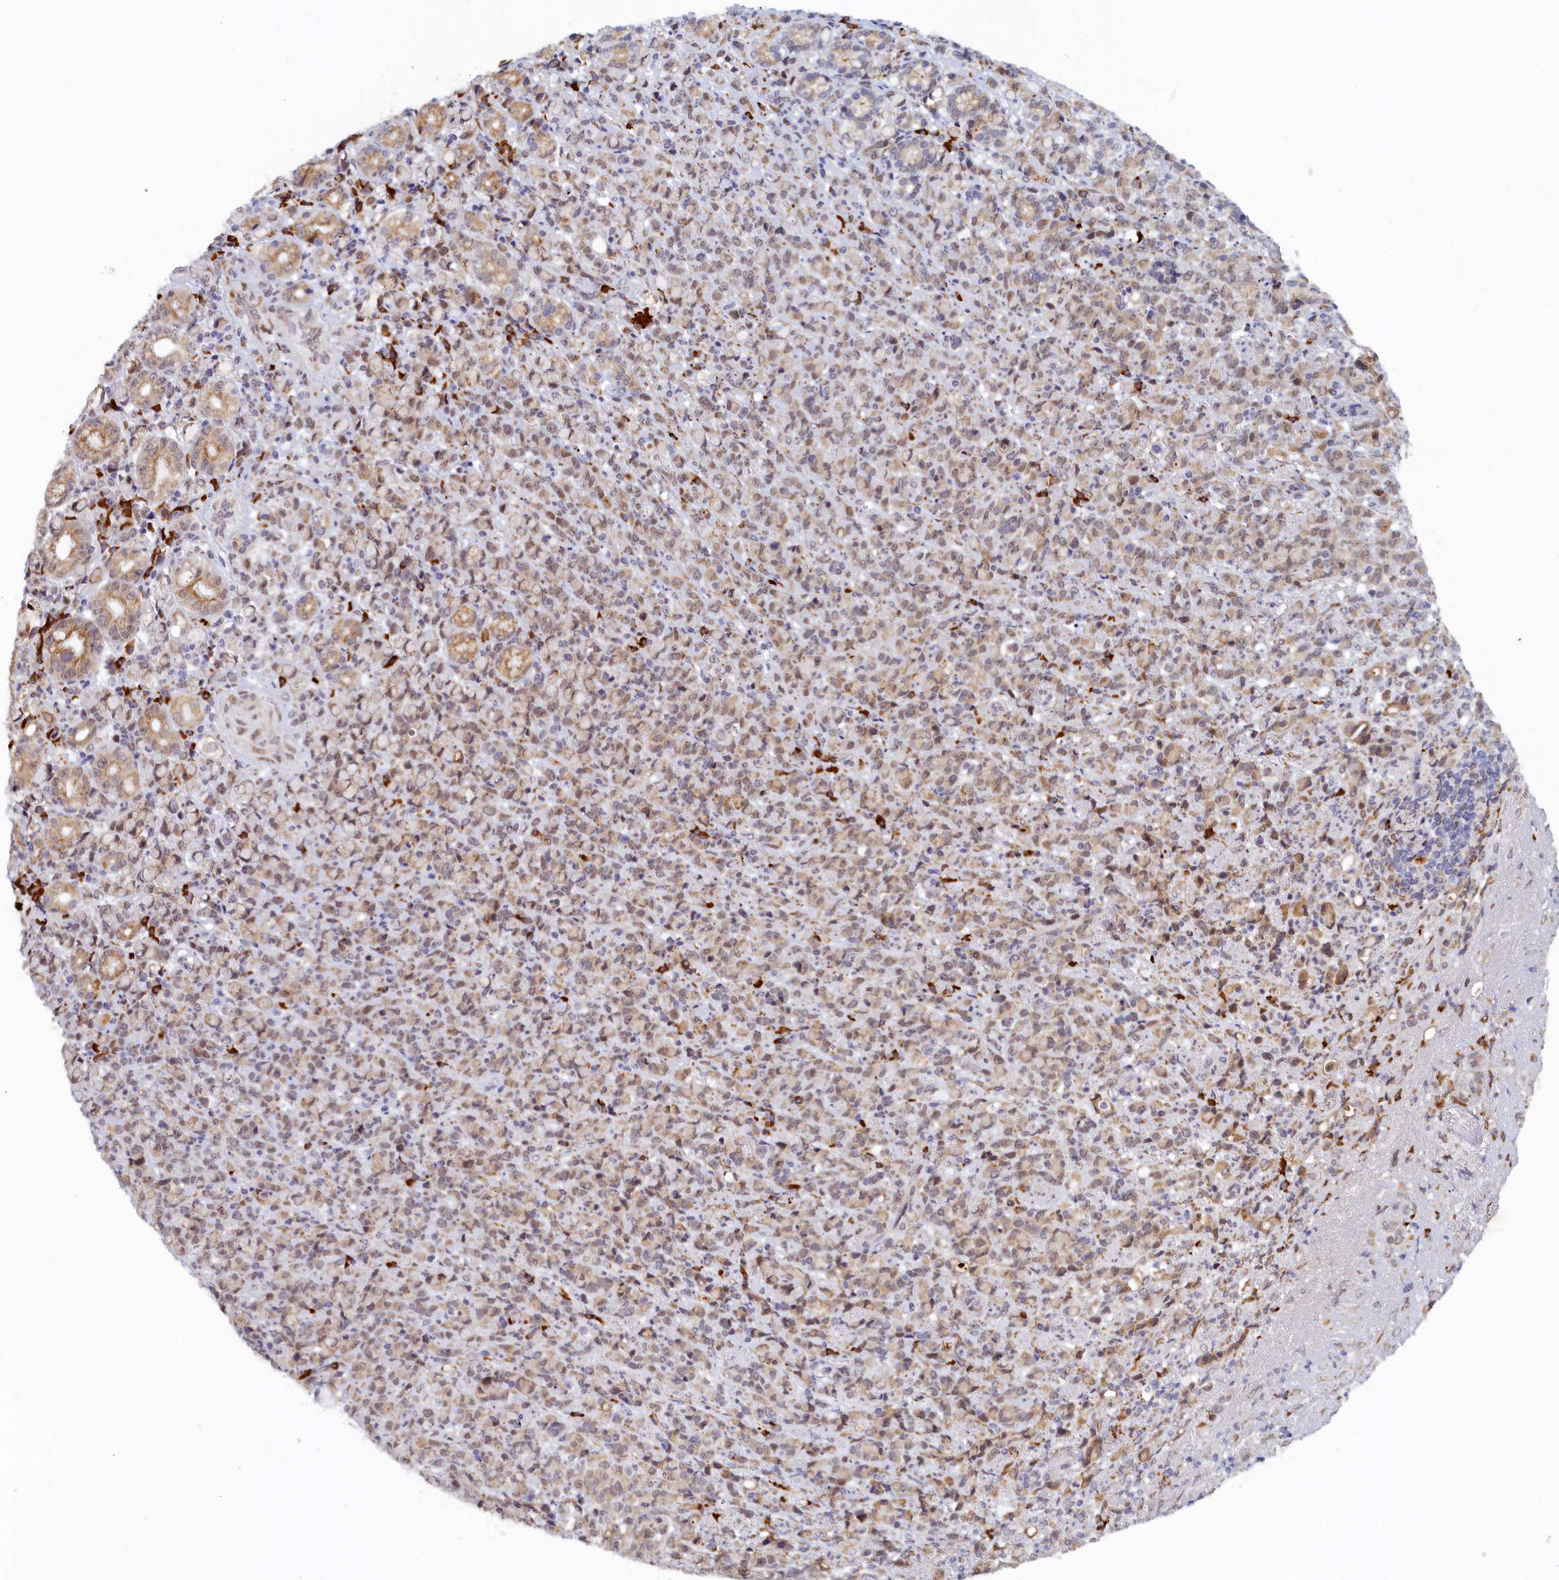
{"staining": {"intensity": "weak", "quantity": ">75%", "location": "cytoplasmic/membranous,nuclear"}, "tissue": "stomach cancer", "cell_type": "Tumor cells", "image_type": "cancer", "snomed": [{"axis": "morphology", "description": "Normal tissue, NOS"}, {"axis": "morphology", "description": "Adenocarcinoma, NOS"}, {"axis": "topography", "description": "Stomach"}], "caption": "Immunohistochemical staining of human stomach cancer (adenocarcinoma) demonstrates low levels of weak cytoplasmic/membranous and nuclear positivity in approximately >75% of tumor cells. The staining is performed using DAB brown chromogen to label protein expression. The nuclei are counter-stained blue using hematoxylin.", "gene": "DNAJC17", "patient": {"sex": "female", "age": 79}}